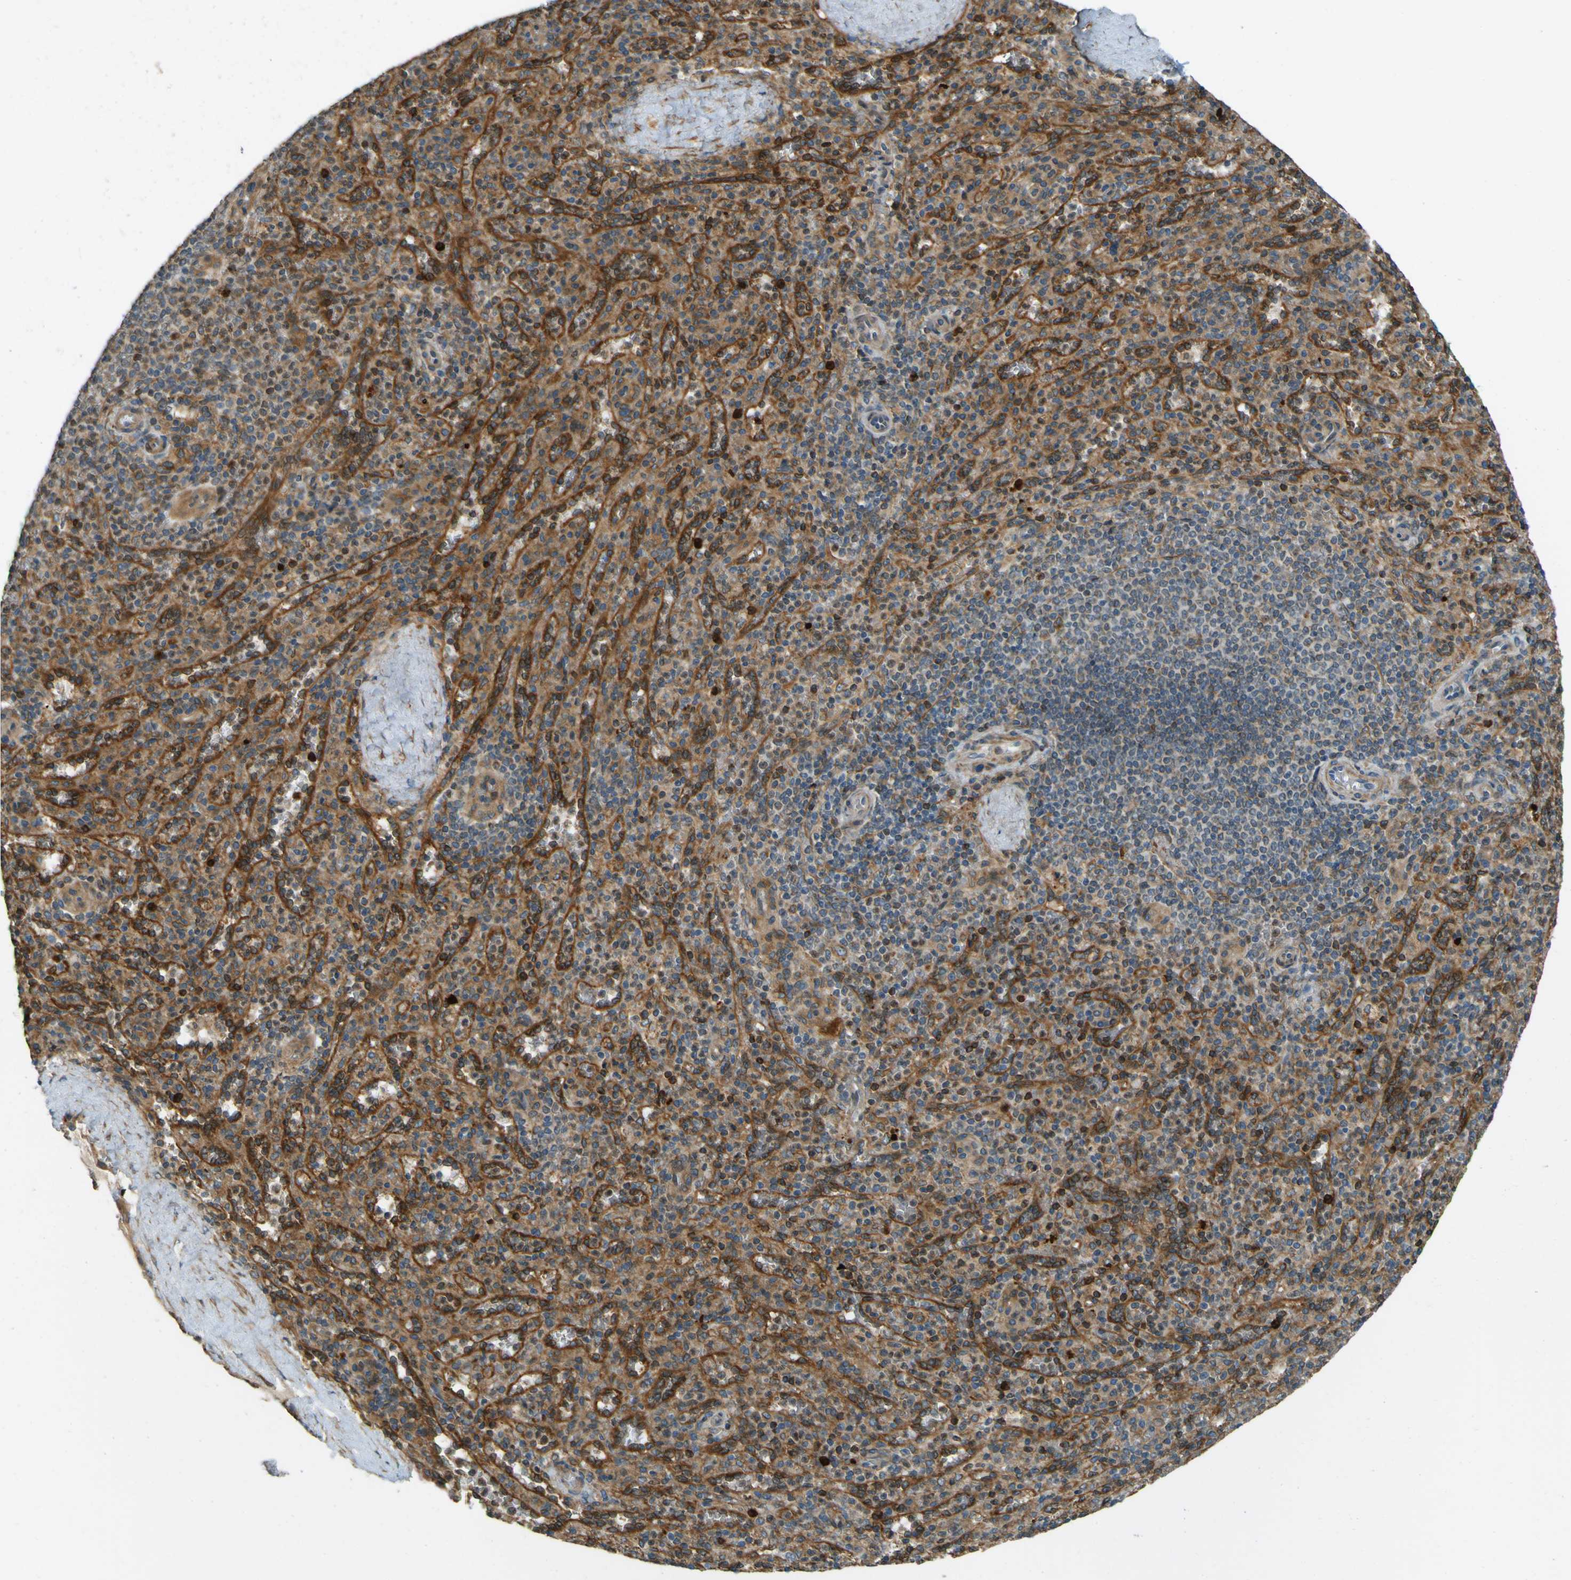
{"staining": {"intensity": "moderate", "quantity": ">75%", "location": "cytoplasmic/membranous"}, "tissue": "spleen", "cell_type": "Cells in red pulp", "image_type": "normal", "snomed": [{"axis": "morphology", "description": "Normal tissue, NOS"}, {"axis": "topography", "description": "Spleen"}], "caption": "Approximately >75% of cells in red pulp in benign spleen exhibit moderate cytoplasmic/membranous protein staining as visualized by brown immunohistochemical staining.", "gene": "LPCAT1", "patient": {"sex": "male", "age": 36}}